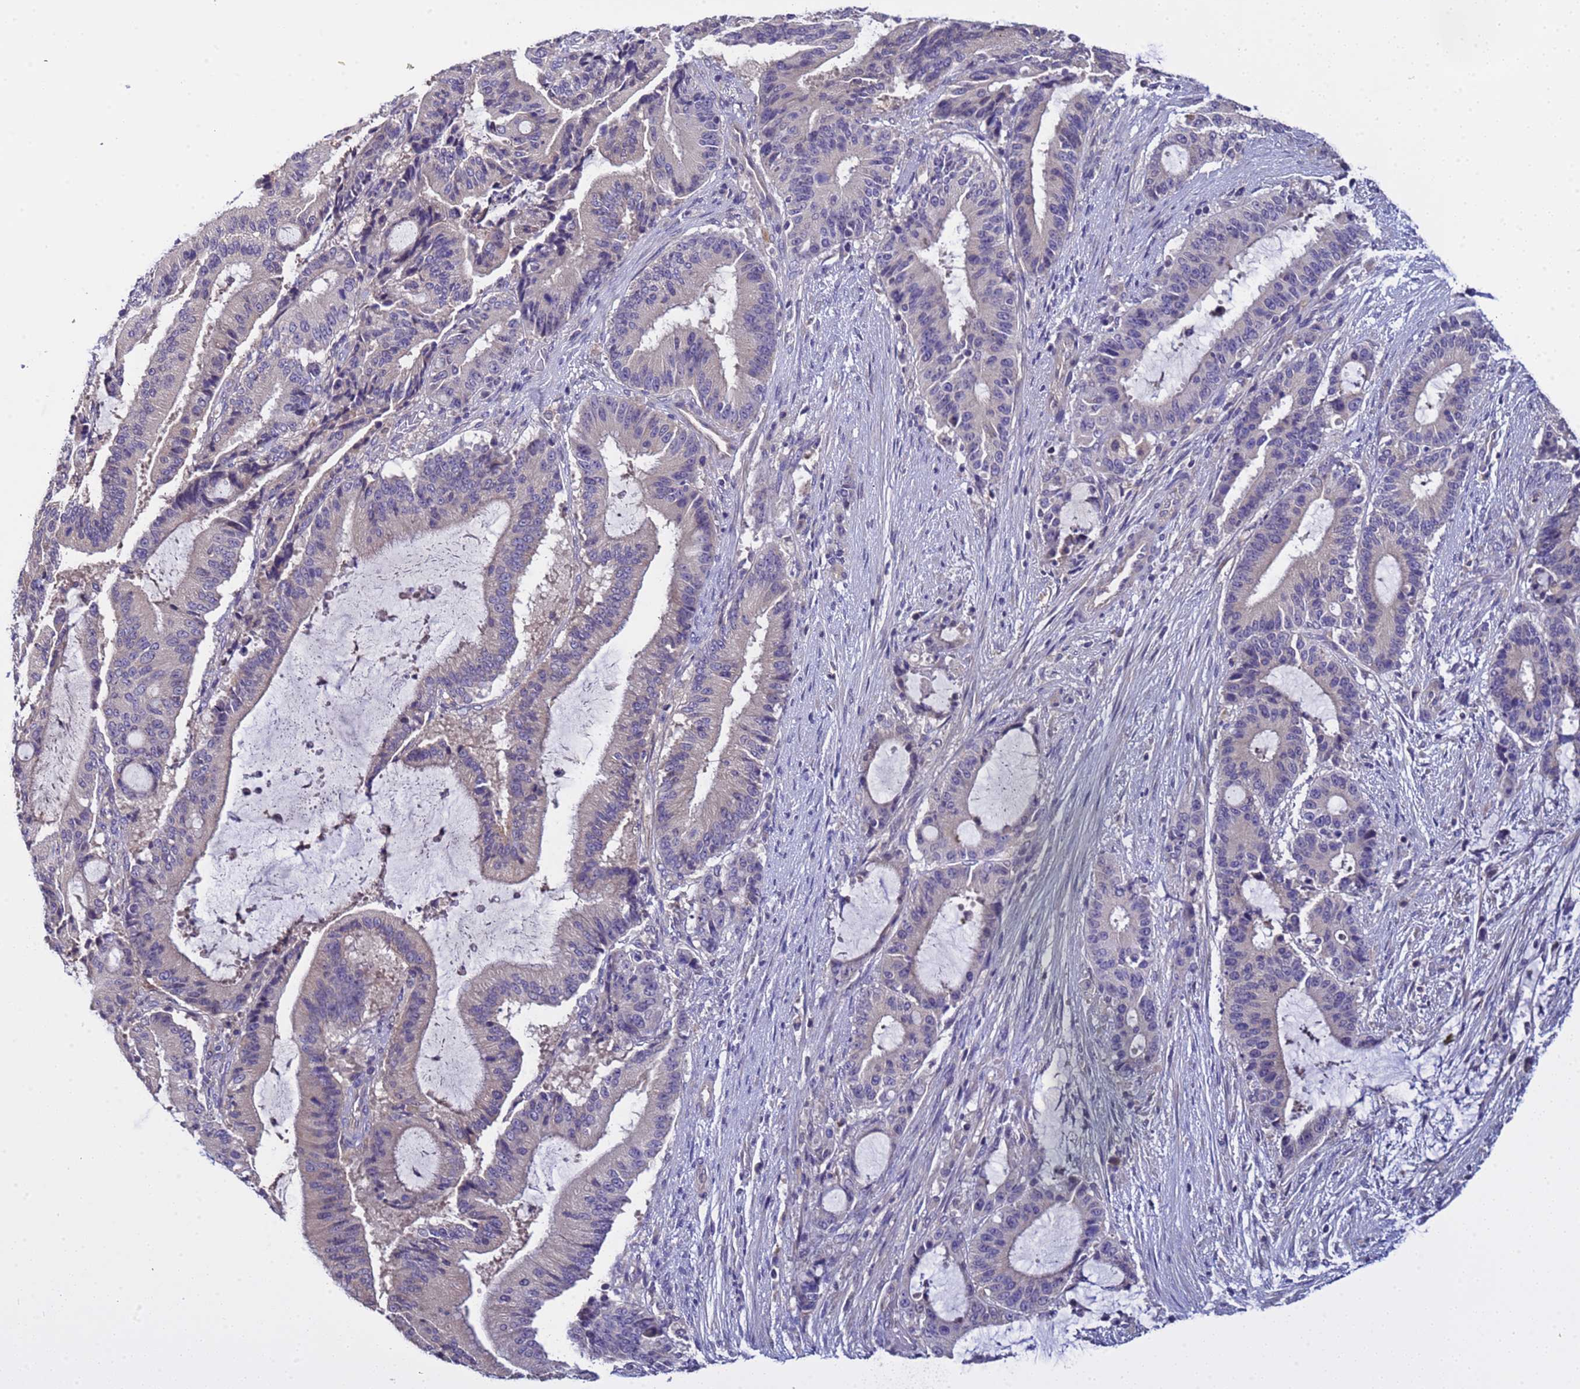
{"staining": {"intensity": "negative", "quantity": "none", "location": "none"}, "tissue": "liver cancer", "cell_type": "Tumor cells", "image_type": "cancer", "snomed": [{"axis": "morphology", "description": "Normal tissue, NOS"}, {"axis": "morphology", "description": "Cholangiocarcinoma"}, {"axis": "topography", "description": "Liver"}, {"axis": "topography", "description": "Peripheral nerve tissue"}], "caption": "Photomicrograph shows no significant protein expression in tumor cells of liver cancer (cholangiocarcinoma).", "gene": "ELMOD2", "patient": {"sex": "female", "age": 73}}